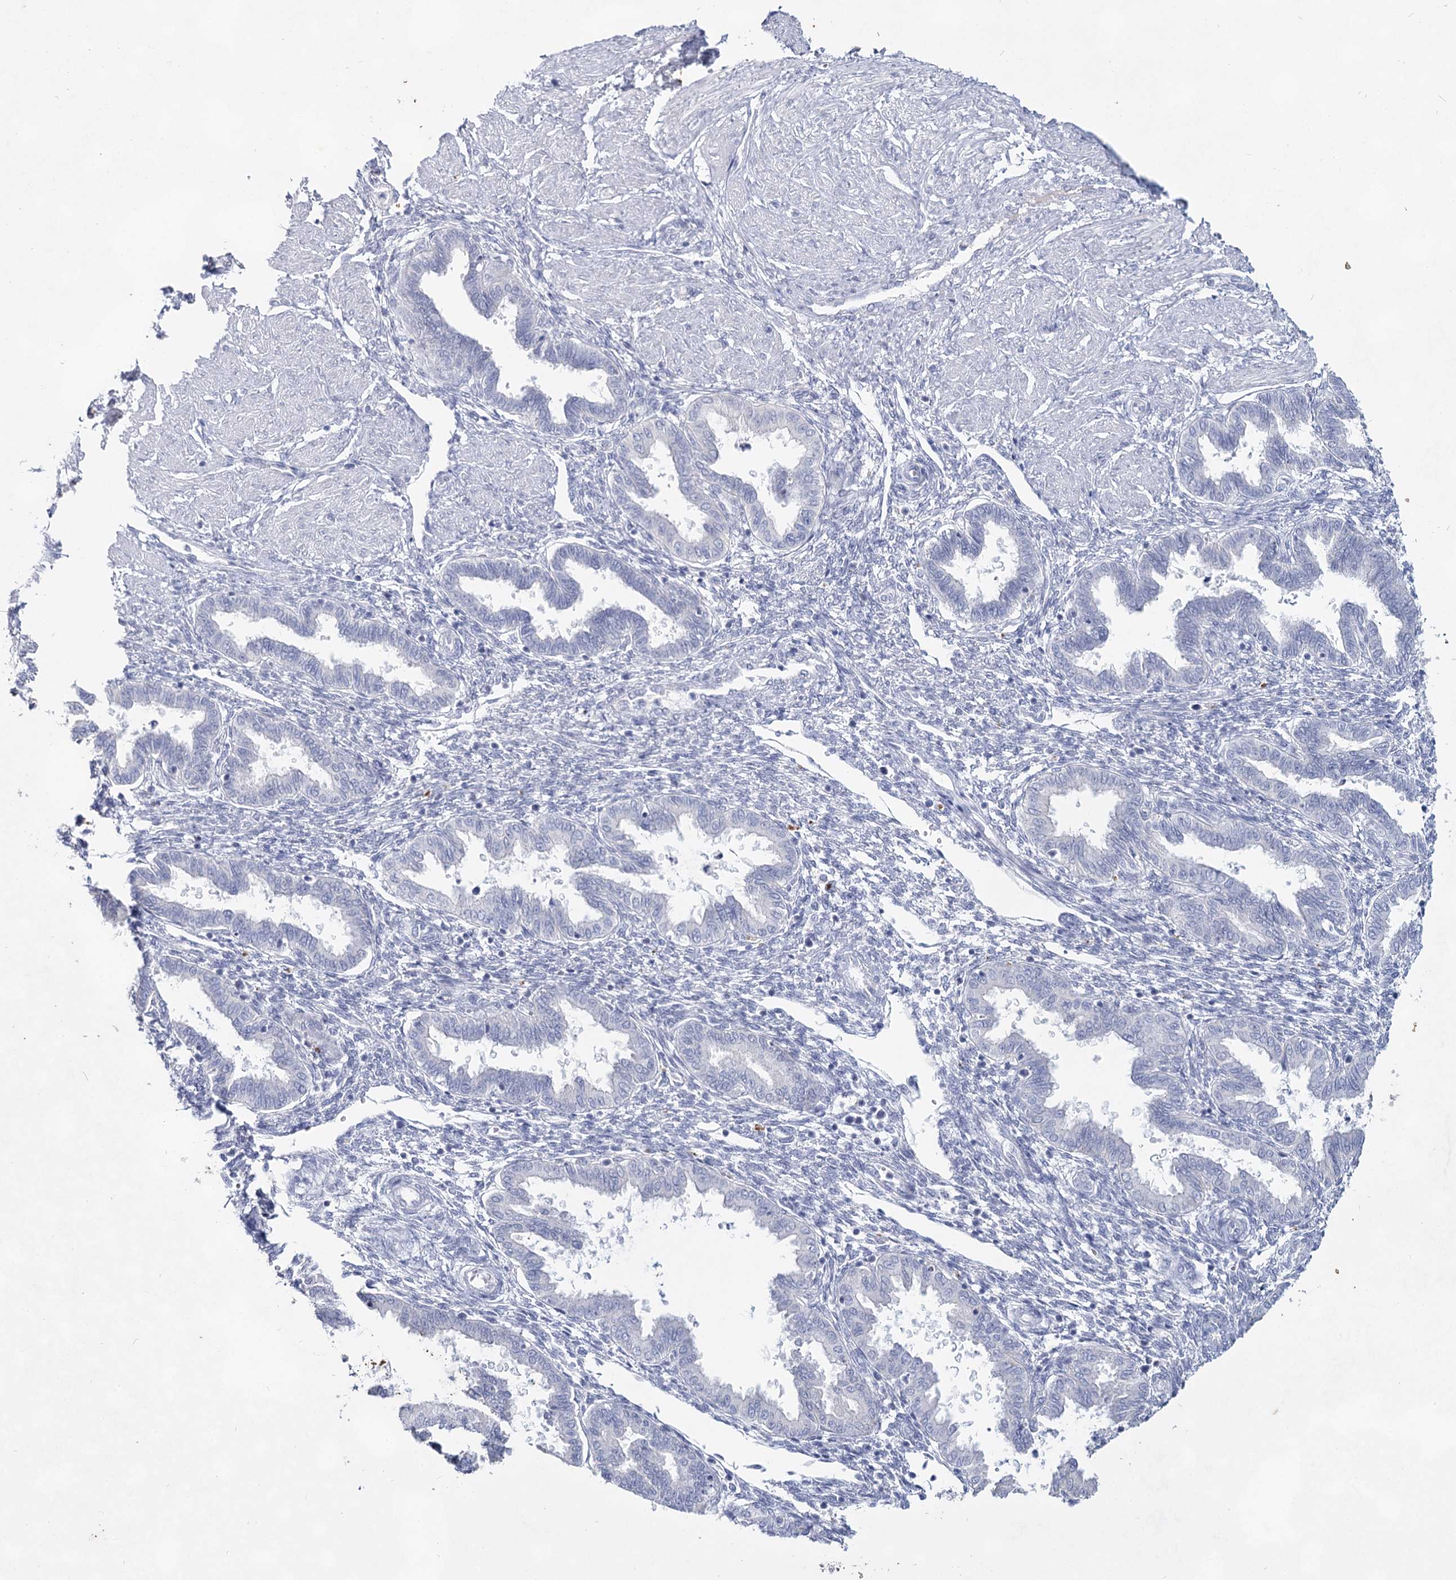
{"staining": {"intensity": "negative", "quantity": "none", "location": "none"}, "tissue": "endometrium", "cell_type": "Cells in endometrial stroma", "image_type": "normal", "snomed": [{"axis": "morphology", "description": "Normal tissue, NOS"}, {"axis": "topography", "description": "Endometrium"}], "caption": "Endometrium was stained to show a protein in brown. There is no significant positivity in cells in endometrial stroma.", "gene": "CCDC73", "patient": {"sex": "female", "age": 33}}